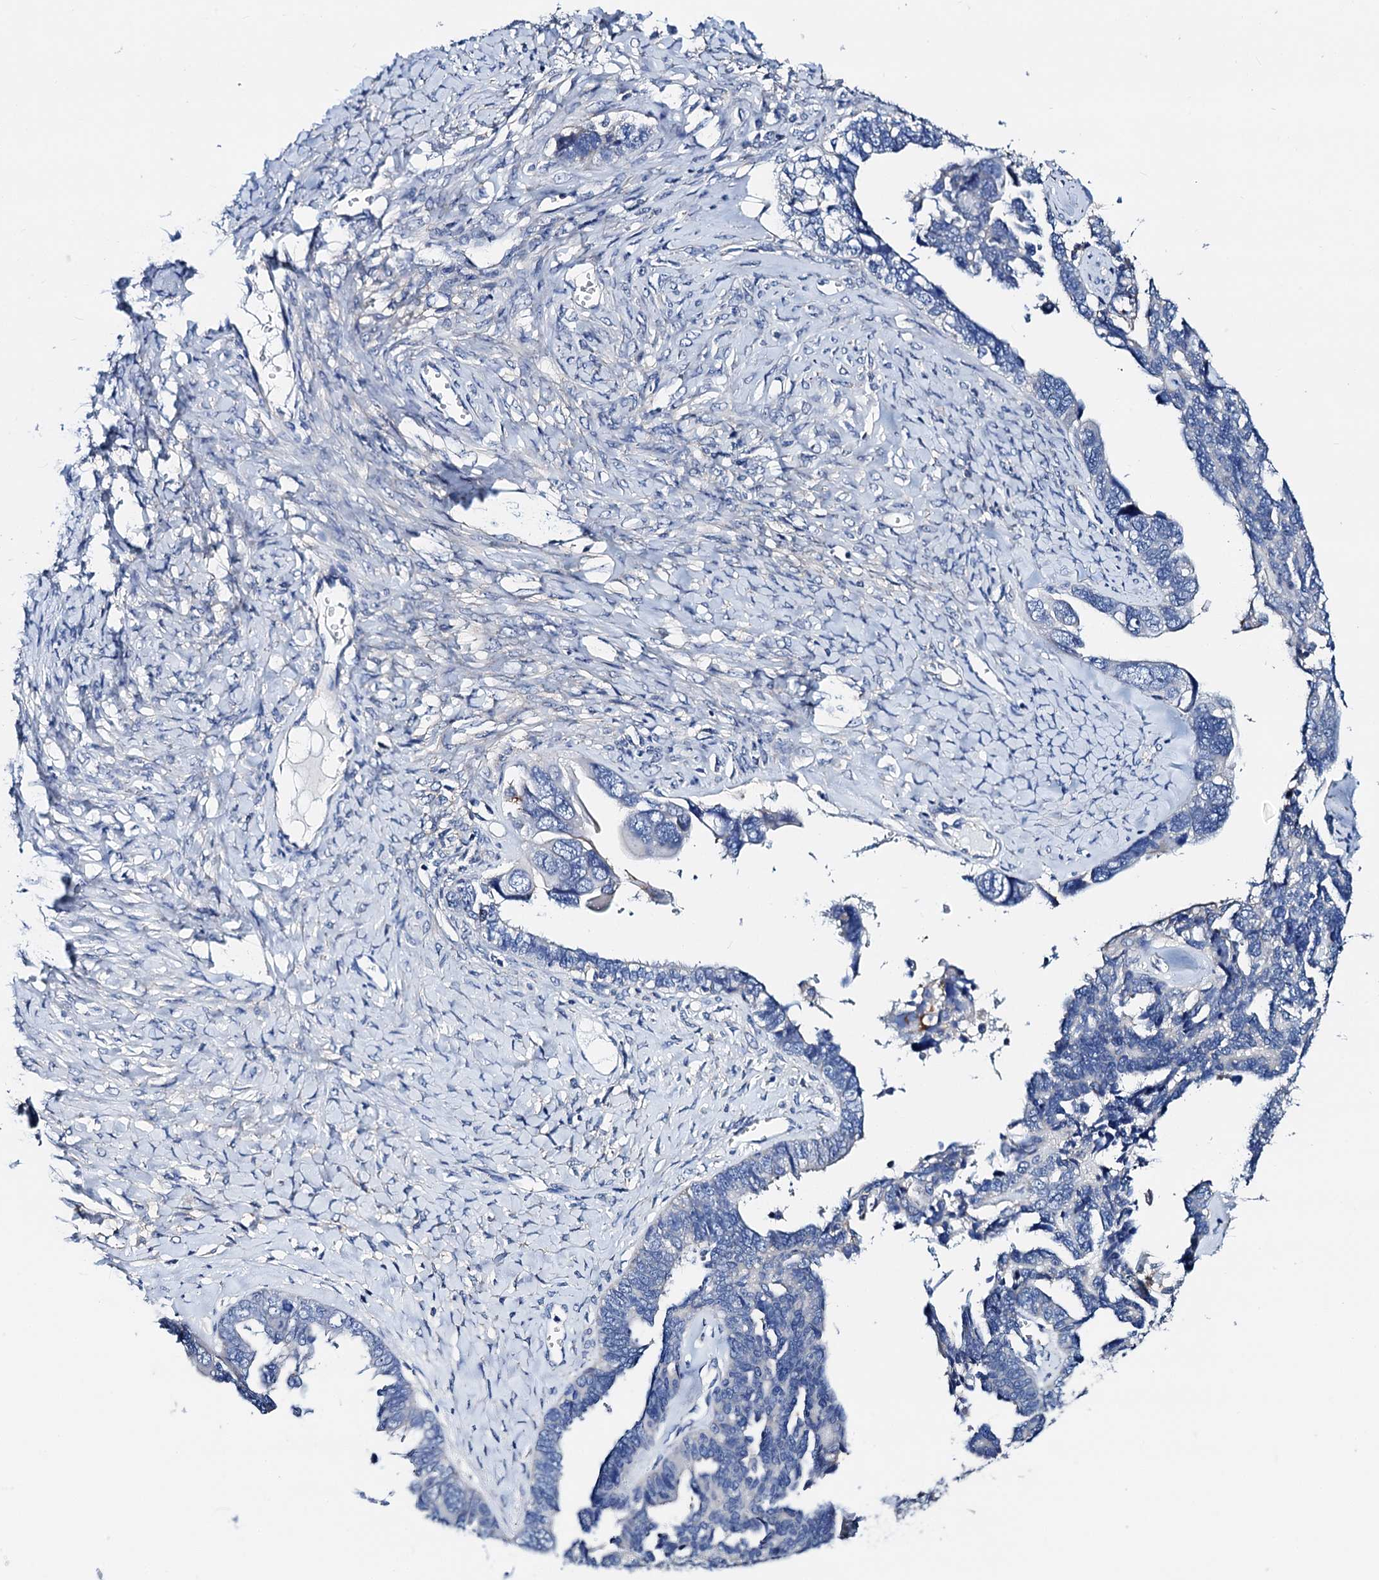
{"staining": {"intensity": "negative", "quantity": "none", "location": "none"}, "tissue": "ovarian cancer", "cell_type": "Tumor cells", "image_type": "cancer", "snomed": [{"axis": "morphology", "description": "Cystadenocarcinoma, serous, NOS"}, {"axis": "topography", "description": "Ovary"}], "caption": "The IHC image has no significant staining in tumor cells of ovarian cancer (serous cystadenocarcinoma) tissue.", "gene": "GCOM1", "patient": {"sex": "female", "age": 79}}